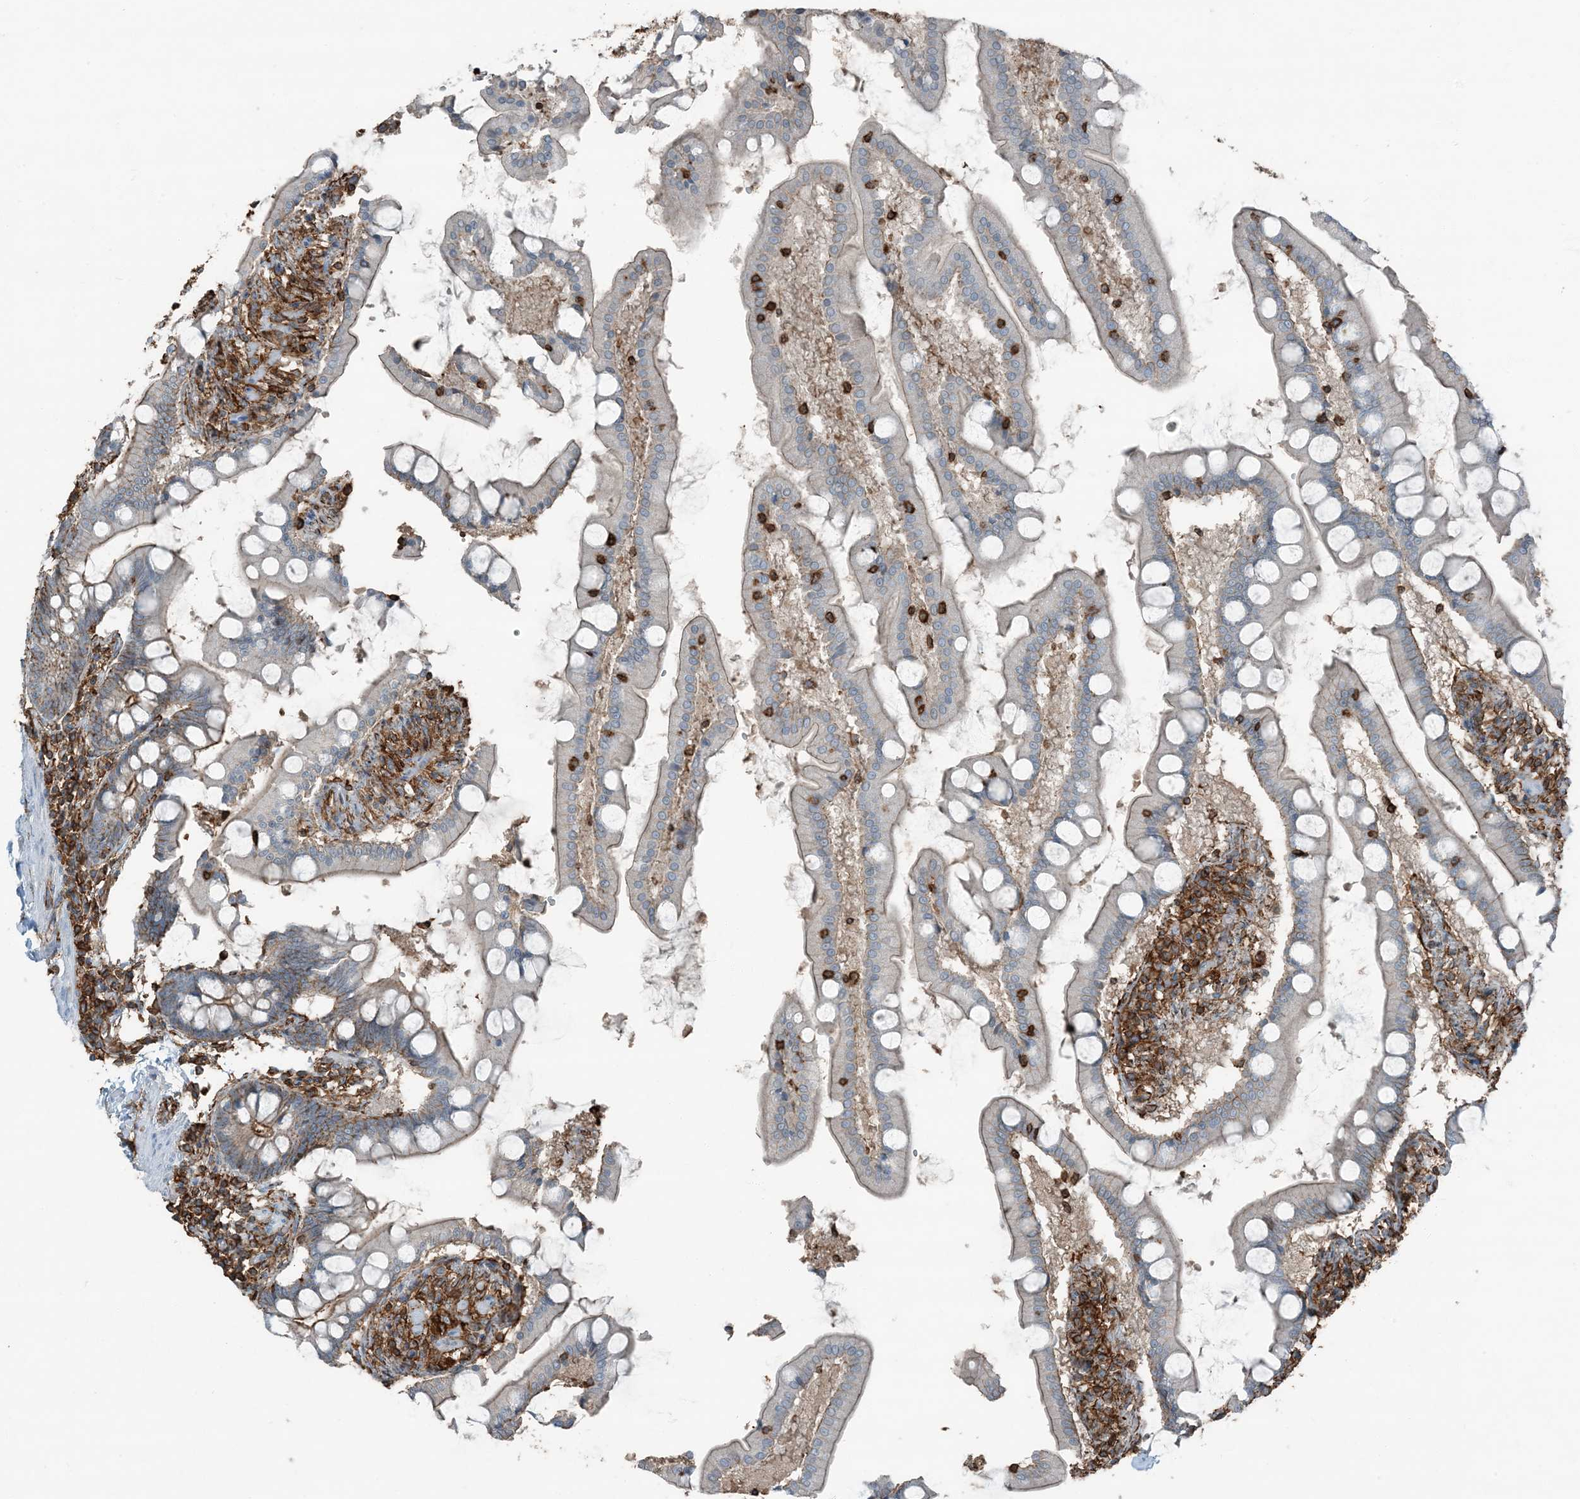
{"staining": {"intensity": "strong", "quantity": "<25%", "location": "cytoplasmic/membranous"}, "tissue": "small intestine", "cell_type": "Glandular cells", "image_type": "normal", "snomed": [{"axis": "morphology", "description": "Normal tissue, NOS"}, {"axis": "topography", "description": "Small intestine"}], "caption": "Immunohistochemistry (IHC) histopathology image of normal human small intestine stained for a protein (brown), which displays medium levels of strong cytoplasmic/membranous expression in approximately <25% of glandular cells.", "gene": "APOBEC3C", "patient": {"sex": "male", "age": 41}}